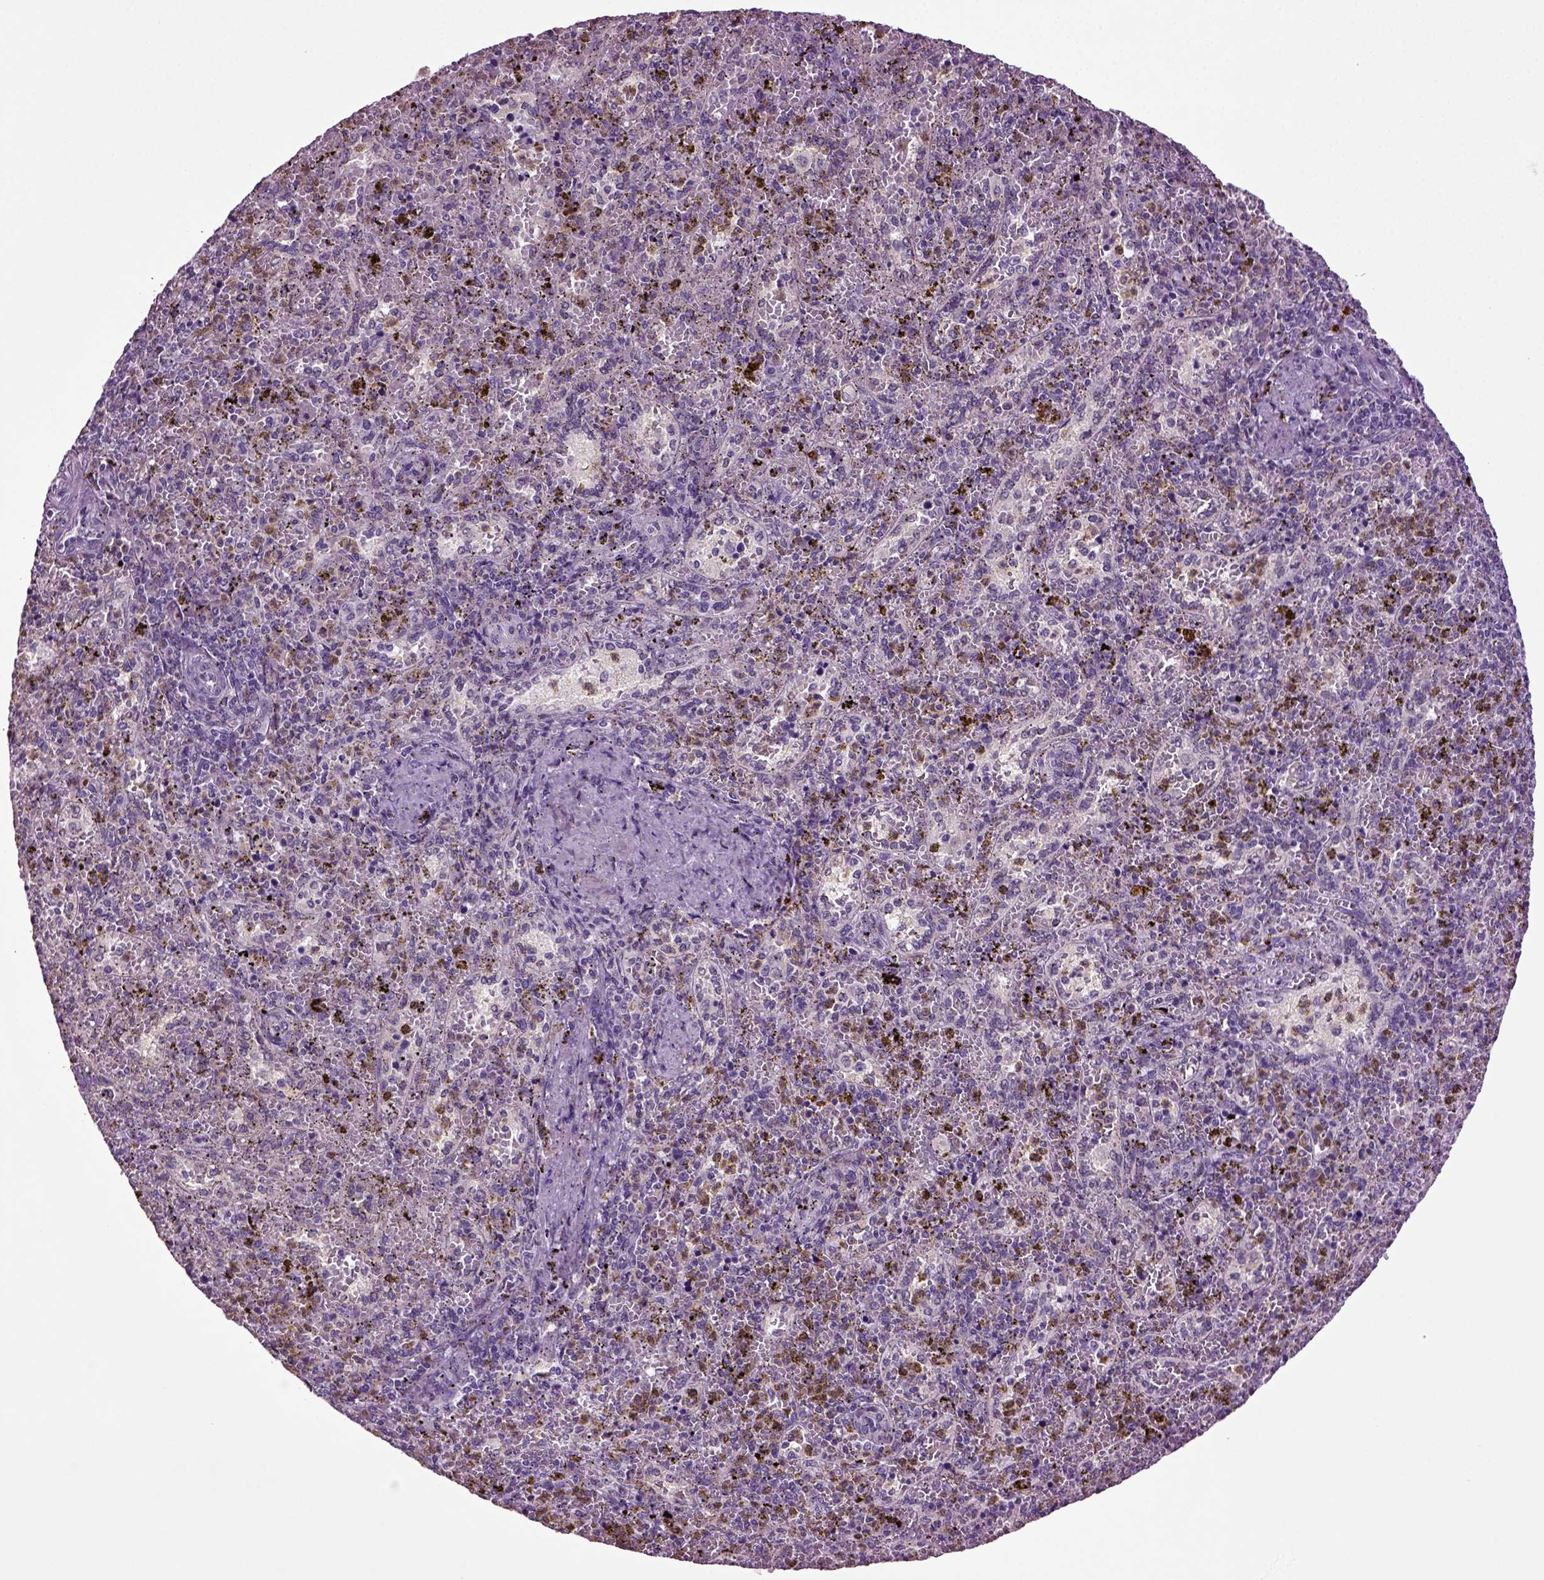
{"staining": {"intensity": "negative", "quantity": "none", "location": "none"}, "tissue": "spleen", "cell_type": "Cells in red pulp", "image_type": "normal", "snomed": [{"axis": "morphology", "description": "Normal tissue, NOS"}, {"axis": "topography", "description": "Spleen"}], "caption": "DAB immunohistochemical staining of unremarkable human spleen demonstrates no significant positivity in cells in red pulp.", "gene": "FGF11", "patient": {"sex": "female", "age": 50}}